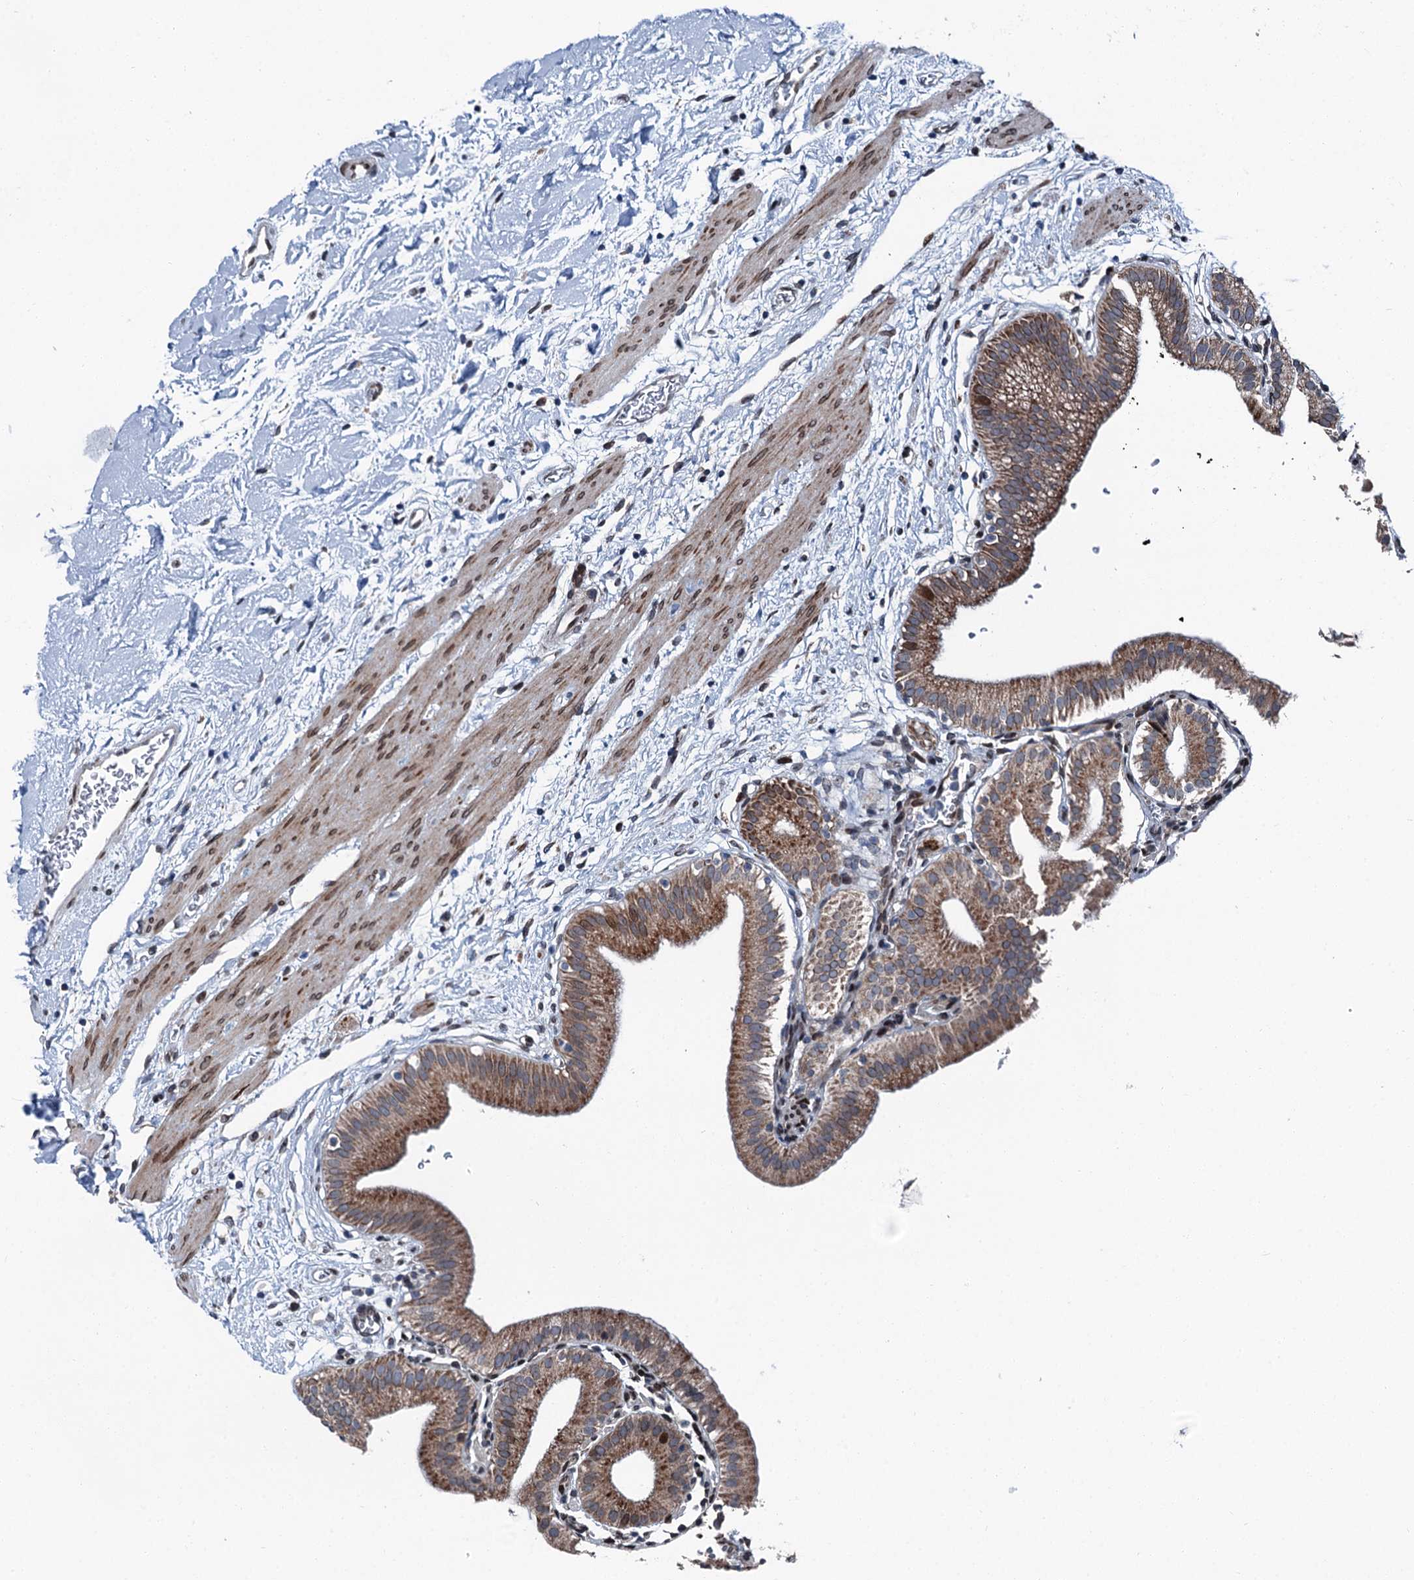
{"staining": {"intensity": "moderate", "quantity": "25%-75%", "location": "cytoplasmic/membranous"}, "tissue": "gallbladder", "cell_type": "Glandular cells", "image_type": "normal", "snomed": [{"axis": "morphology", "description": "Normal tissue, NOS"}, {"axis": "topography", "description": "Gallbladder"}], "caption": "Protein analysis of unremarkable gallbladder shows moderate cytoplasmic/membranous staining in approximately 25%-75% of glandular cells.", "gene": "MRPL14", "patient": {"sex": "male", "age": 55}}